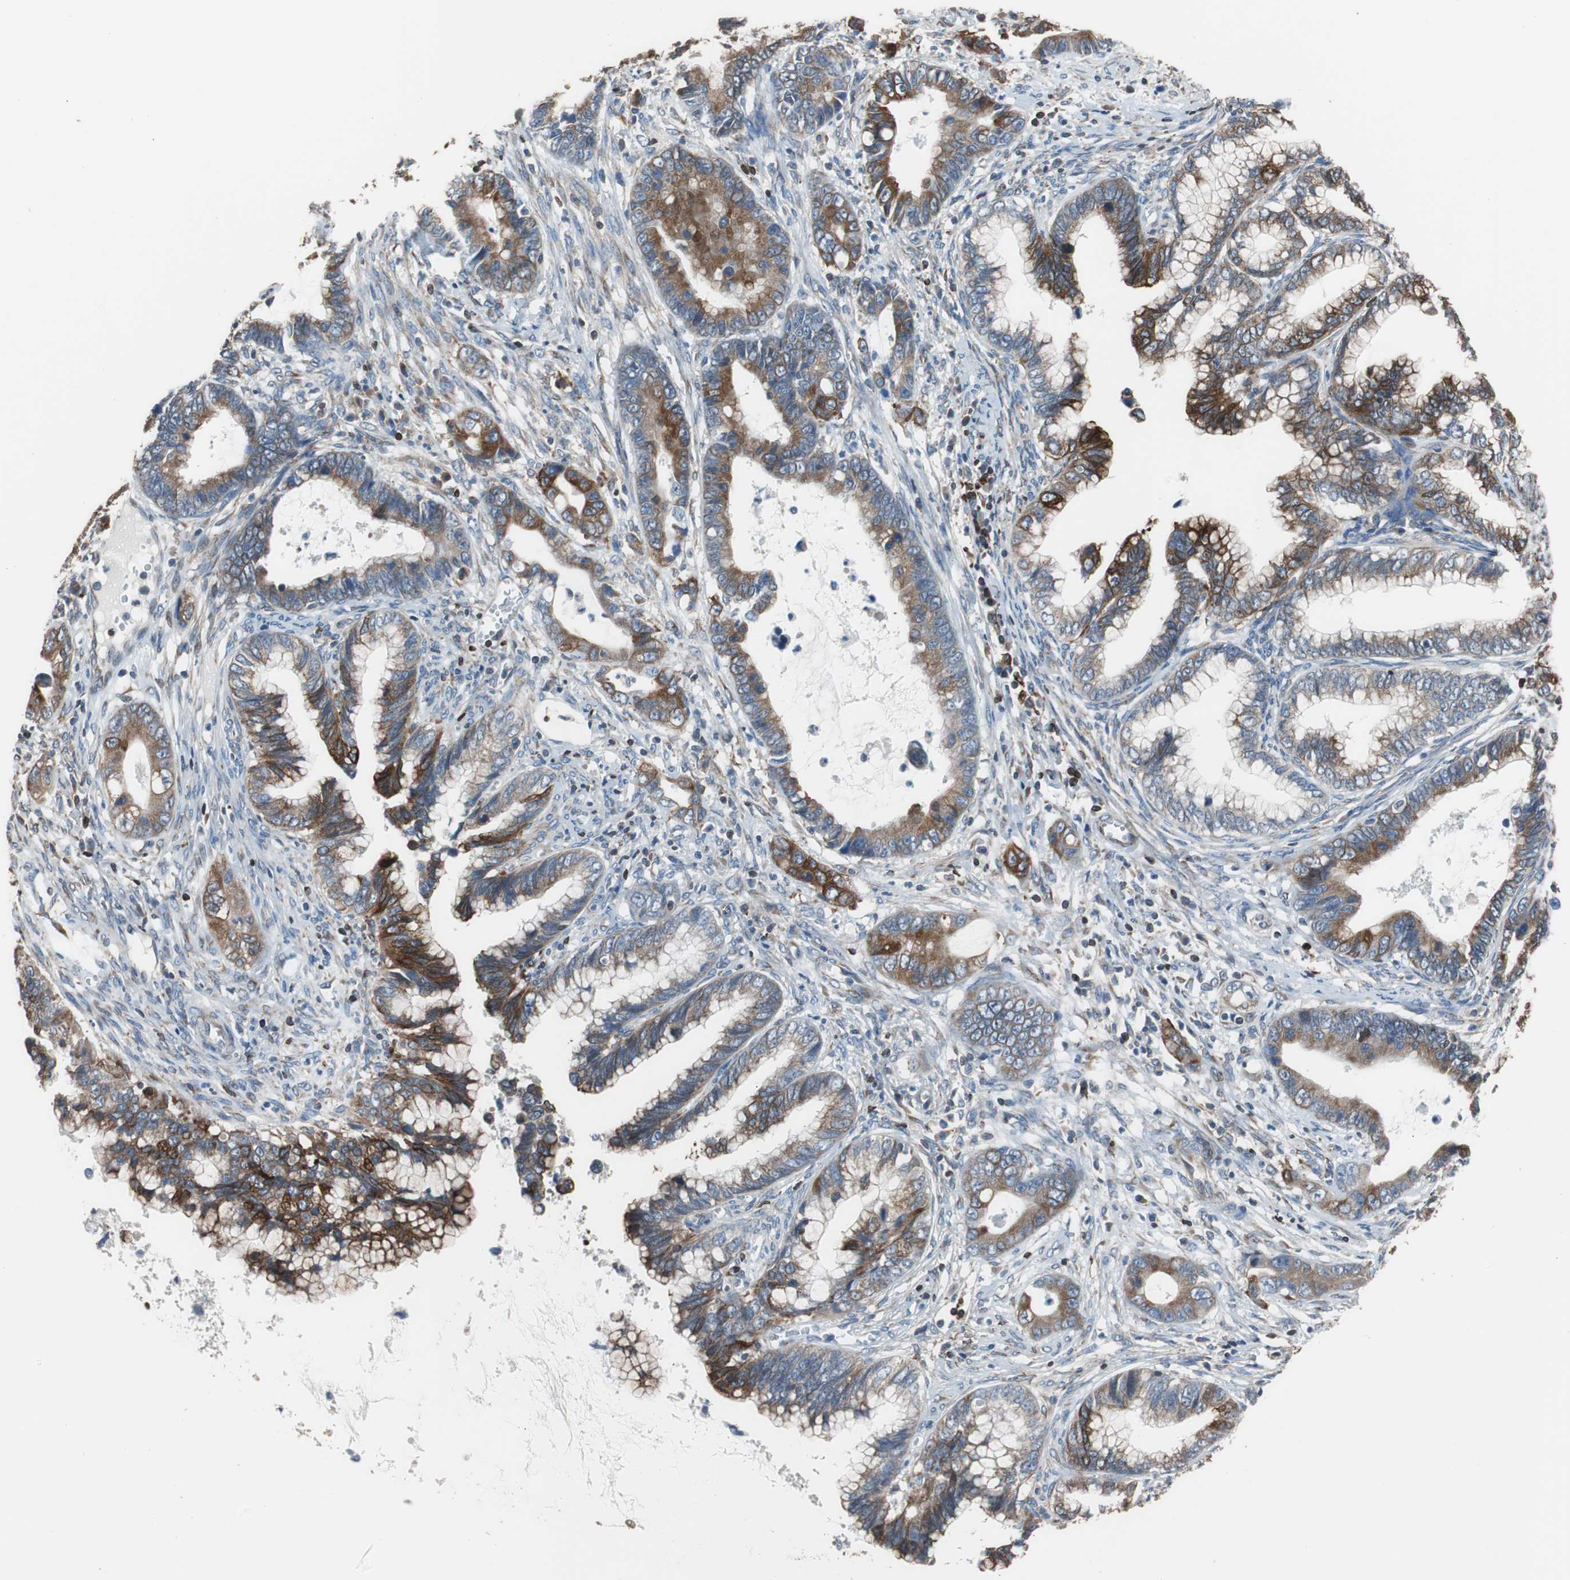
{"staining": {"intensity": "strong", "quantity": "25%-75%", "location": "cytoplasmic/membranous"}, "tissue": "cervical cancer", "cell_type": "Tumor cells", "image_type": "cancer", "snomed": [{"axis": "morphology", "description": "Adenocarcinoma, NOS"}, {"axis": "topography", "description": "Cervix"}], "caption": "Immunohistochemical staining of human cervical cancer displays strong cytoplasmic/membranous protein staining in approximately 25%-75% of tumor cells.", "gene": "PBXIP1", "patient": {"sex": "female", "age": 44}}